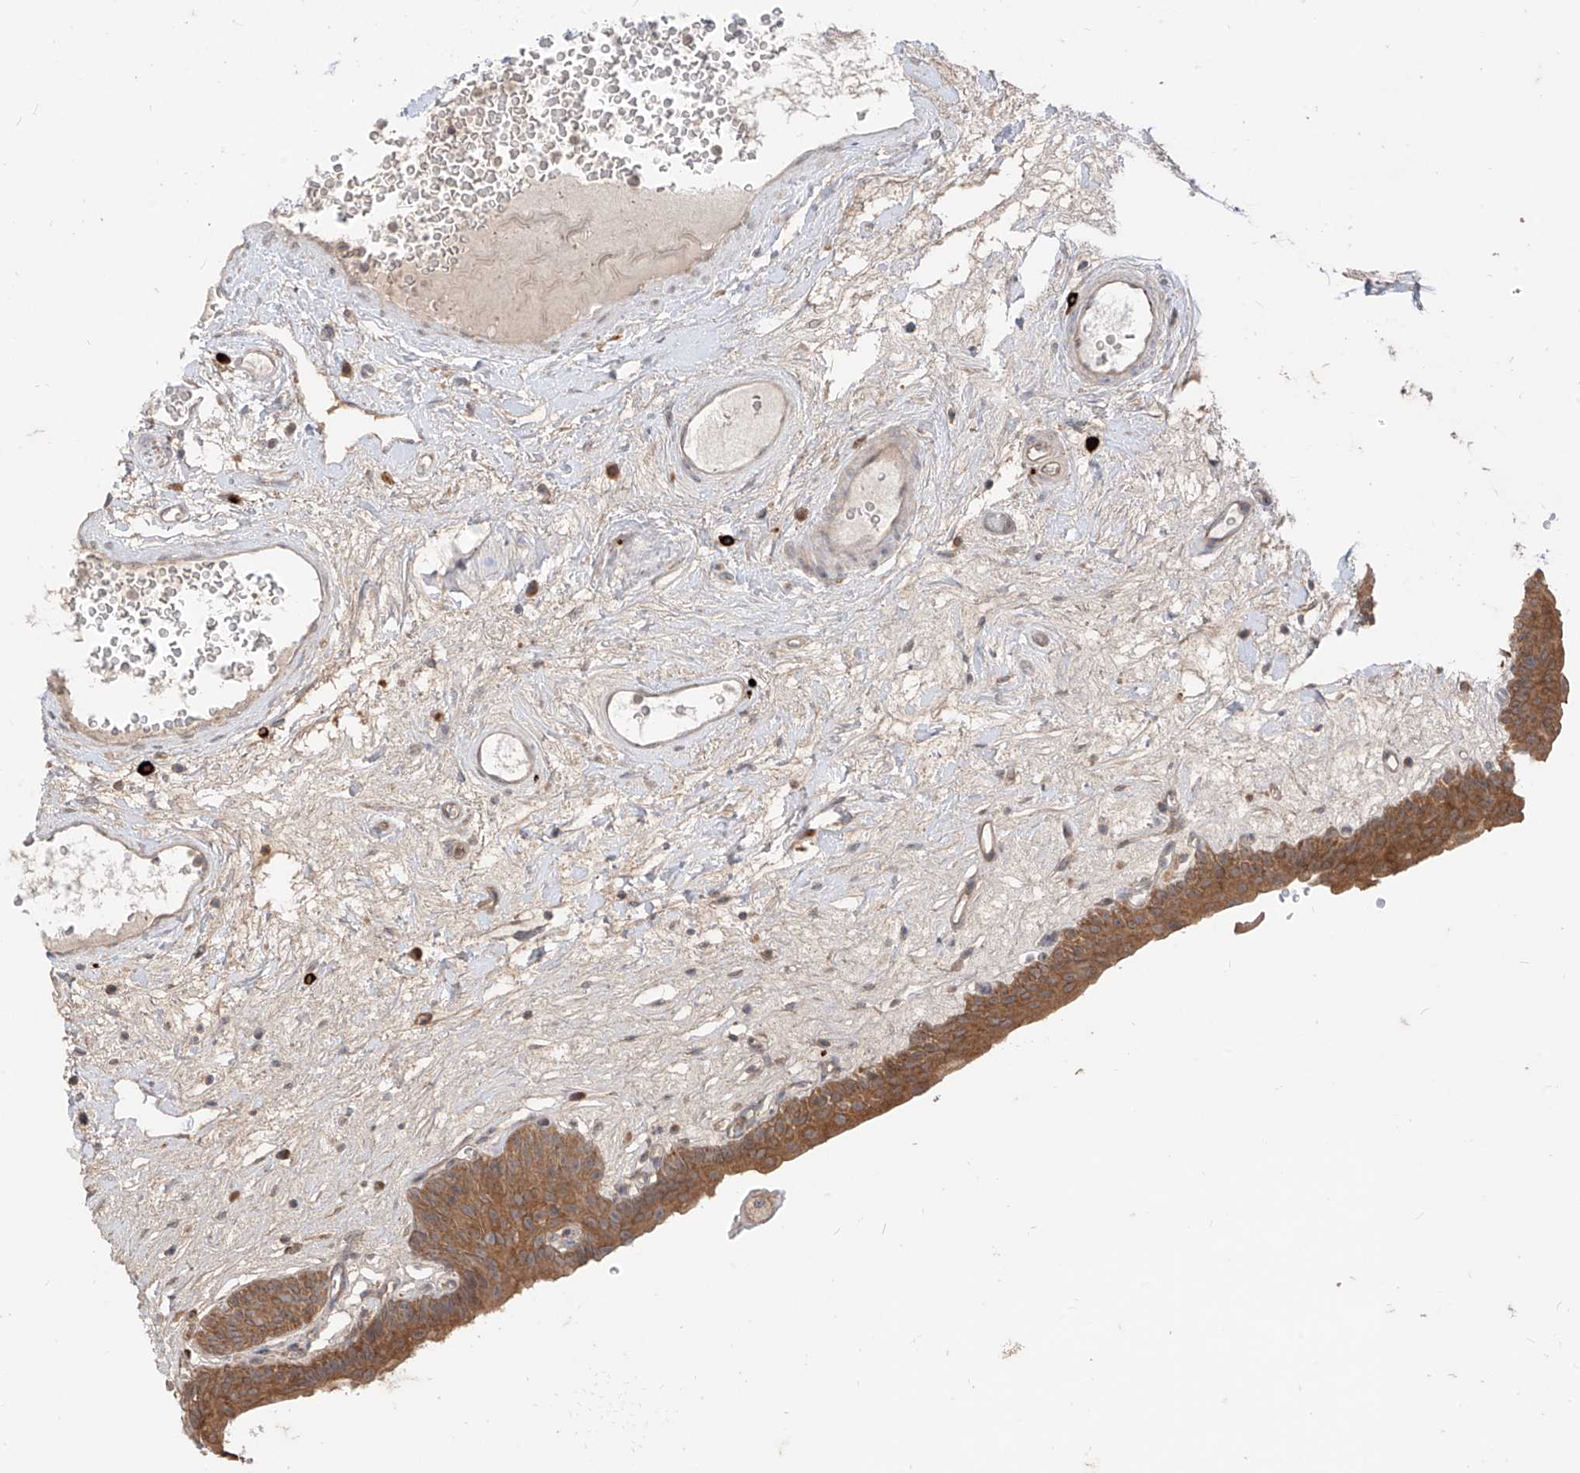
{"staining": {"intensity": "moderate", "quantity": ">75%", "location": "cytoplasmic/membranous"}, "tissue": "urinary bladder", "cell_type": "Urothelial cells", "image_type": "normal", "snomed": [{"axis": "morphology", "description": "Normal tissue, NOS"}, {"axis": "topography", "description": "Urinary bladder"}], "caption": "The micrograph demonstrates staining of benign urinary bladder, revealing moderate cytoplasmic/membranous protein positivity (brown color) within urothelial cells.", "gene": "MTUS2", "patient": {"sex": "male", "age": 83}}